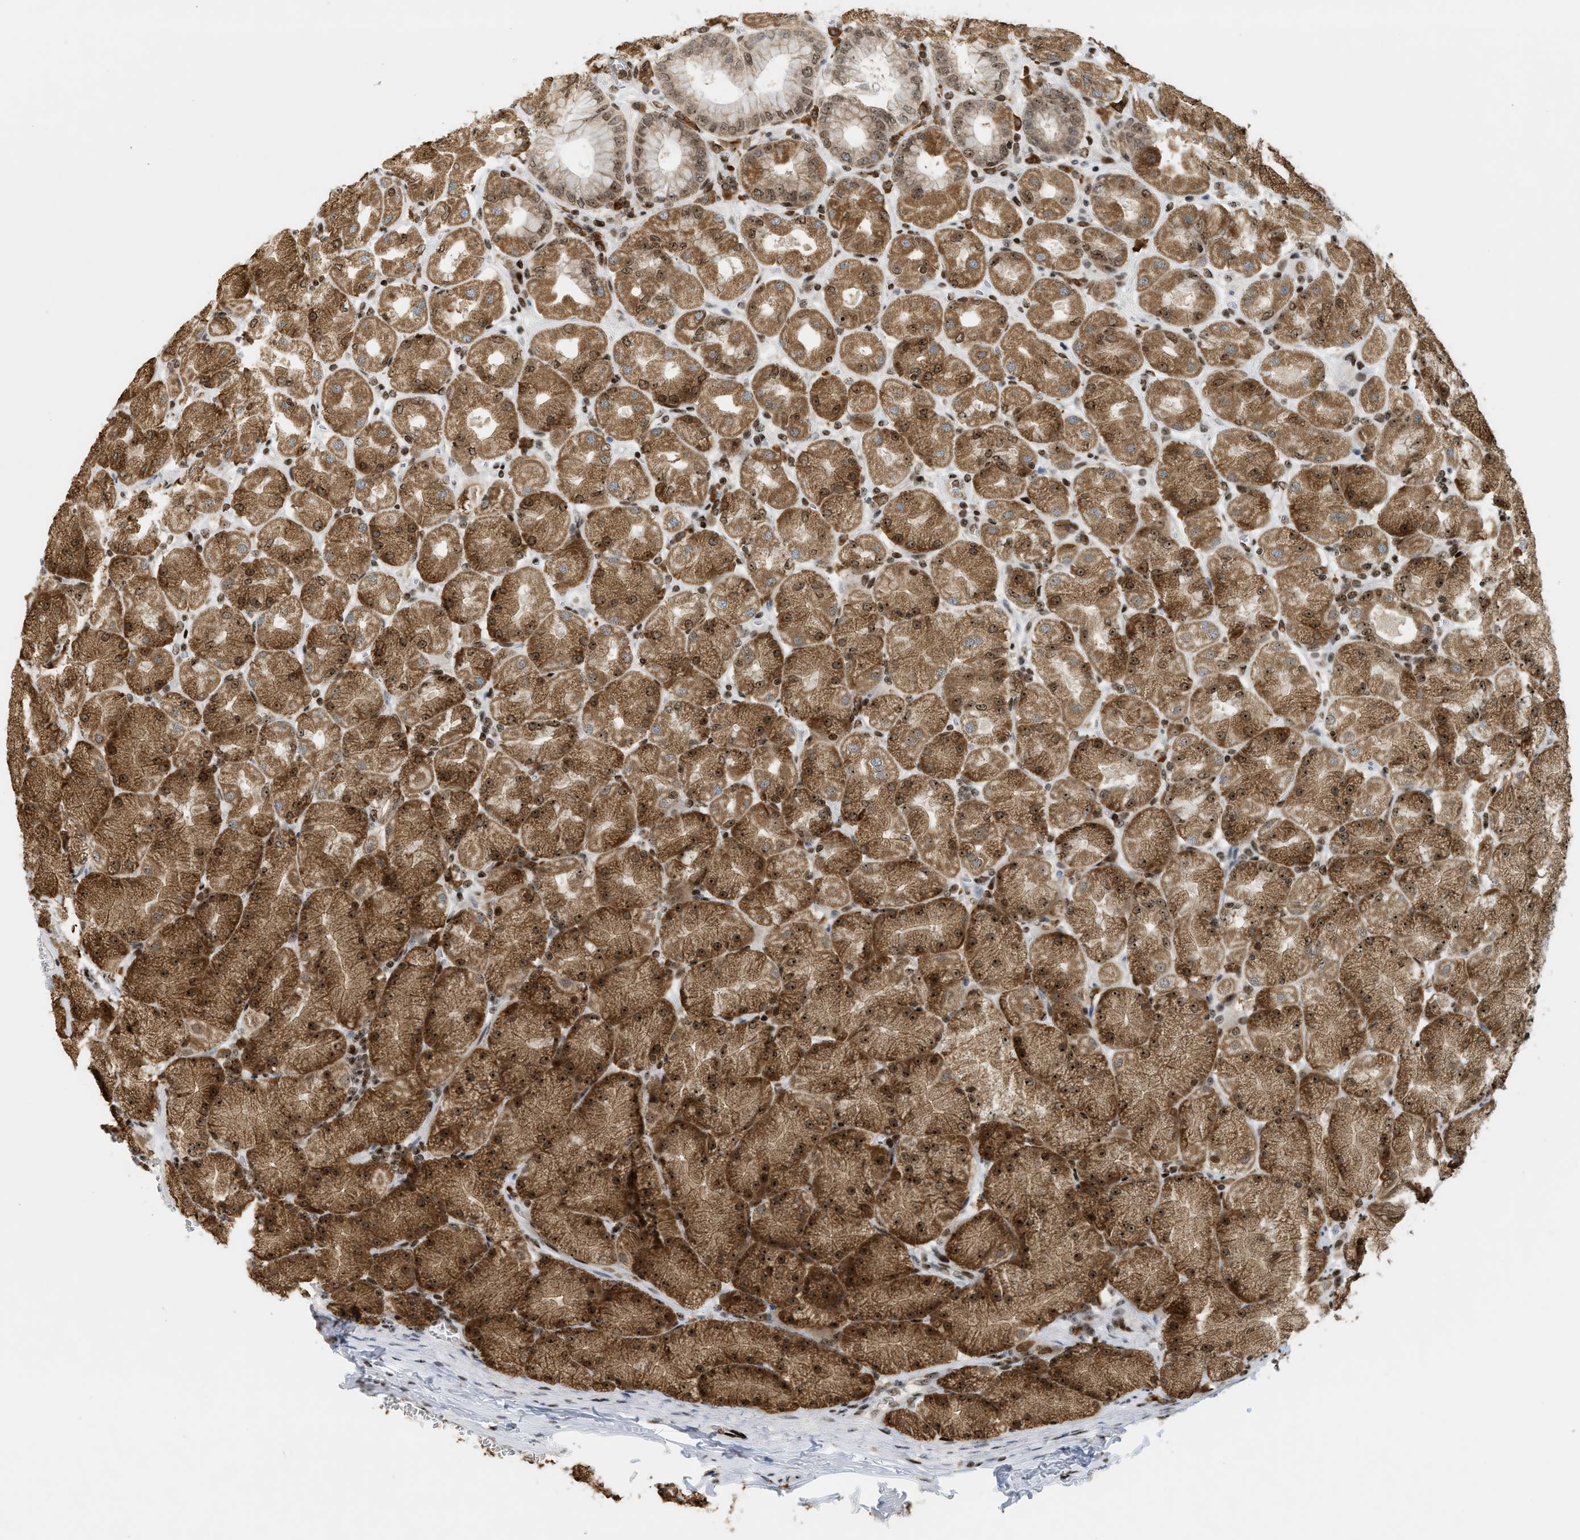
{"staining": {"intensity": "strong", "quantity": ">75%", "location": "cytoplasmic/membranous,nuclear"}, "tissue": "stomach", "cell_type": "Glandular cells", "image_type": "normal", "snomed": [{"axis": "morphology", "description": "Normal tissue, NOS"}, {"axis": "topography", "description": "Stomach, upper"}], "caption": "Protein expression analysis of normal stomach shows strong cytoplasmic/membranous,nuclear expression in about >75% of glandular cells.", "gene": "ZNF22", "patient": {"sex": "female", "age": 56}}